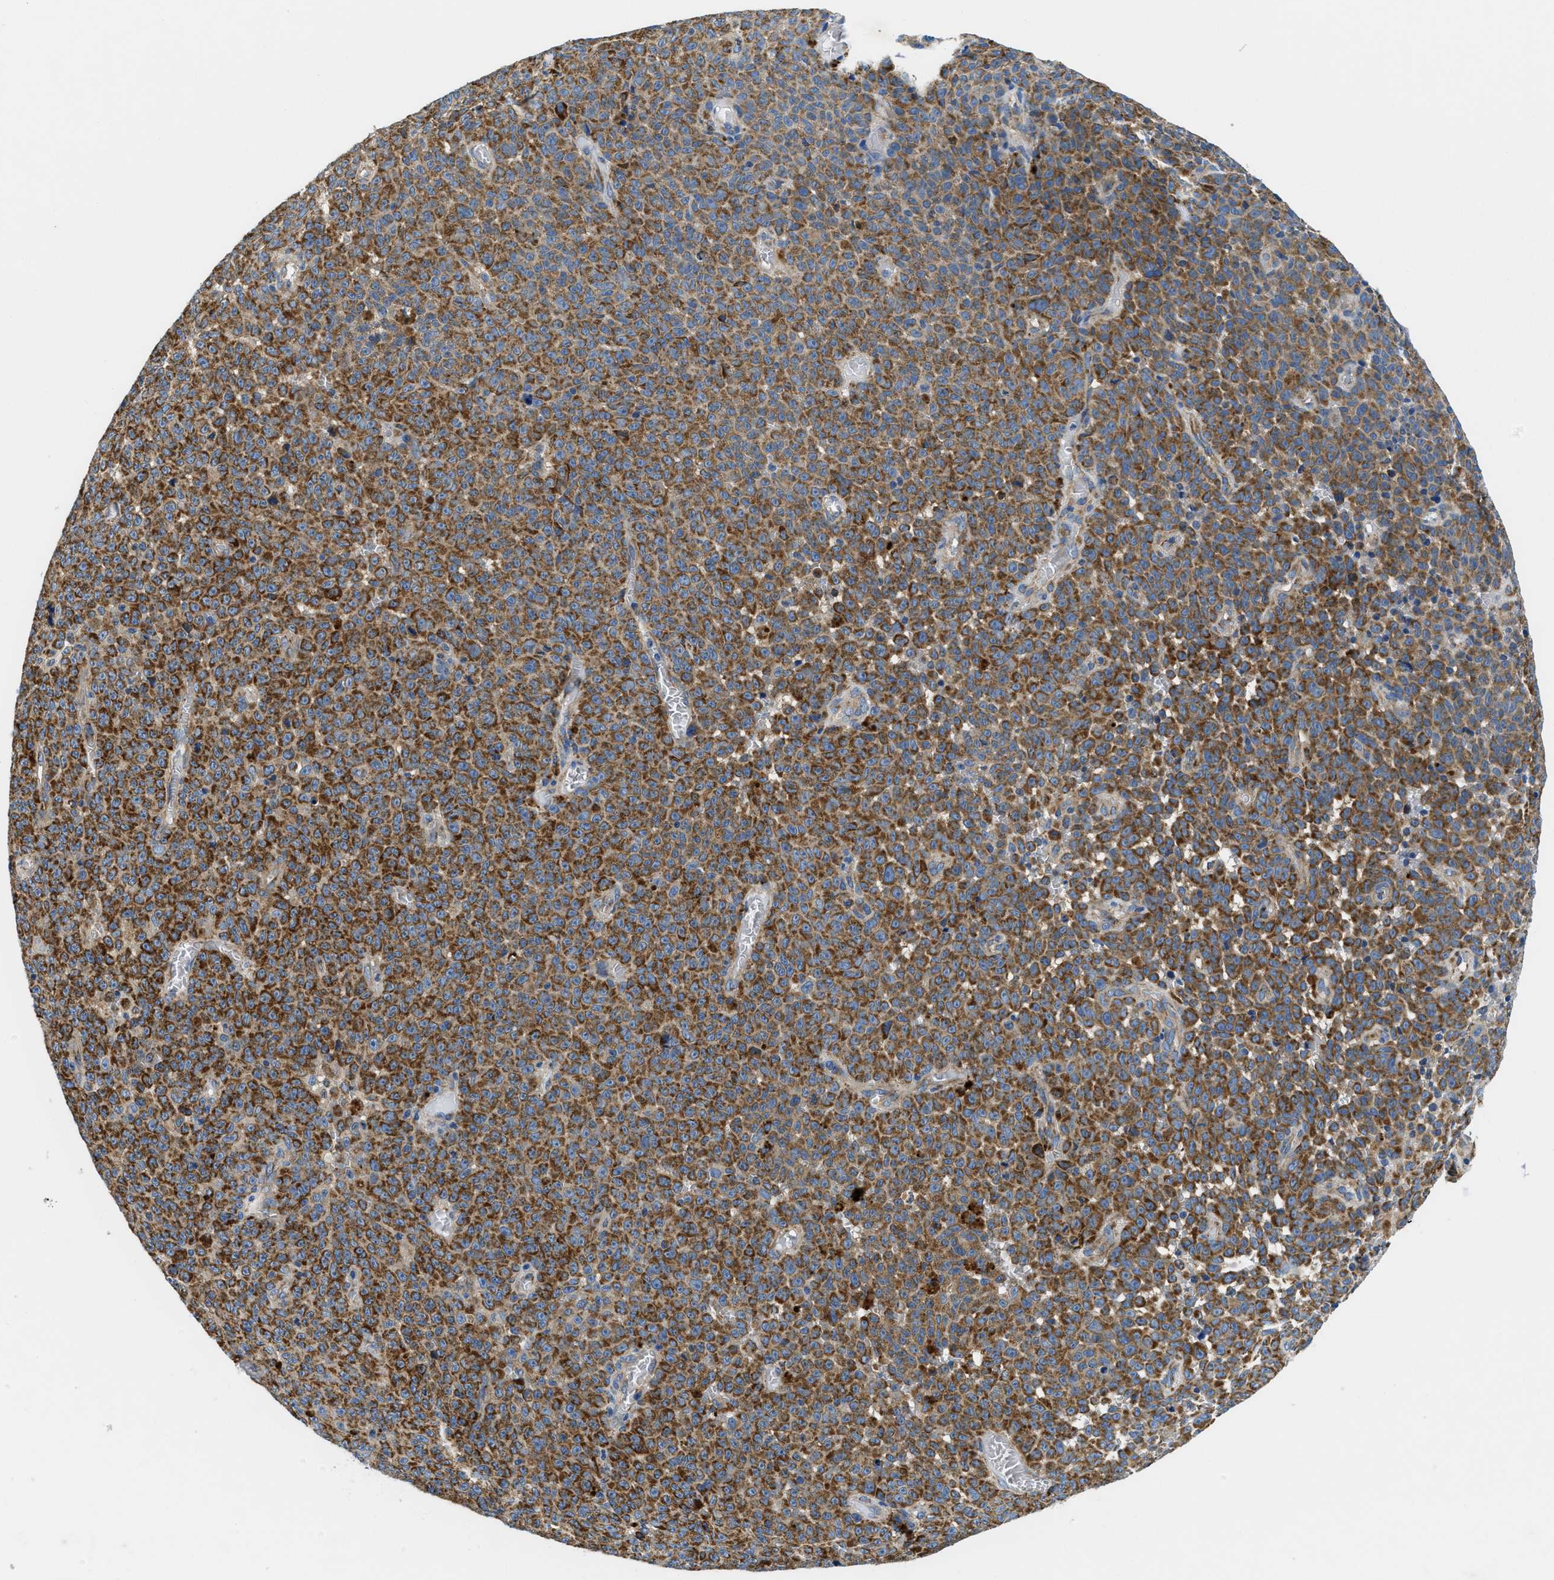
{"staining": {"intensity": "strong", "quantity": ">75%", "location": "cytoplasmic/membranous"}, "tissue": "melanoma", "cell_type": "Tumor cells", "image_type": "cancer", "snomed": [{"axis": "morphology", "description": "Malignant melanoma, NOS"}, {"axis": "topography", "description": "Skin"}], "caption": "The histopathology image reveals a brown stain indicating the presence of a protein in the cytoplasmic/membranous of tumor cells in melanoma. (DAB (3,3'-diaminobenzidine) IHC with brightfield microscopy, high magnification).", "gene": "SAMD4B", "patient": {"sex": "female", "age": 82}}